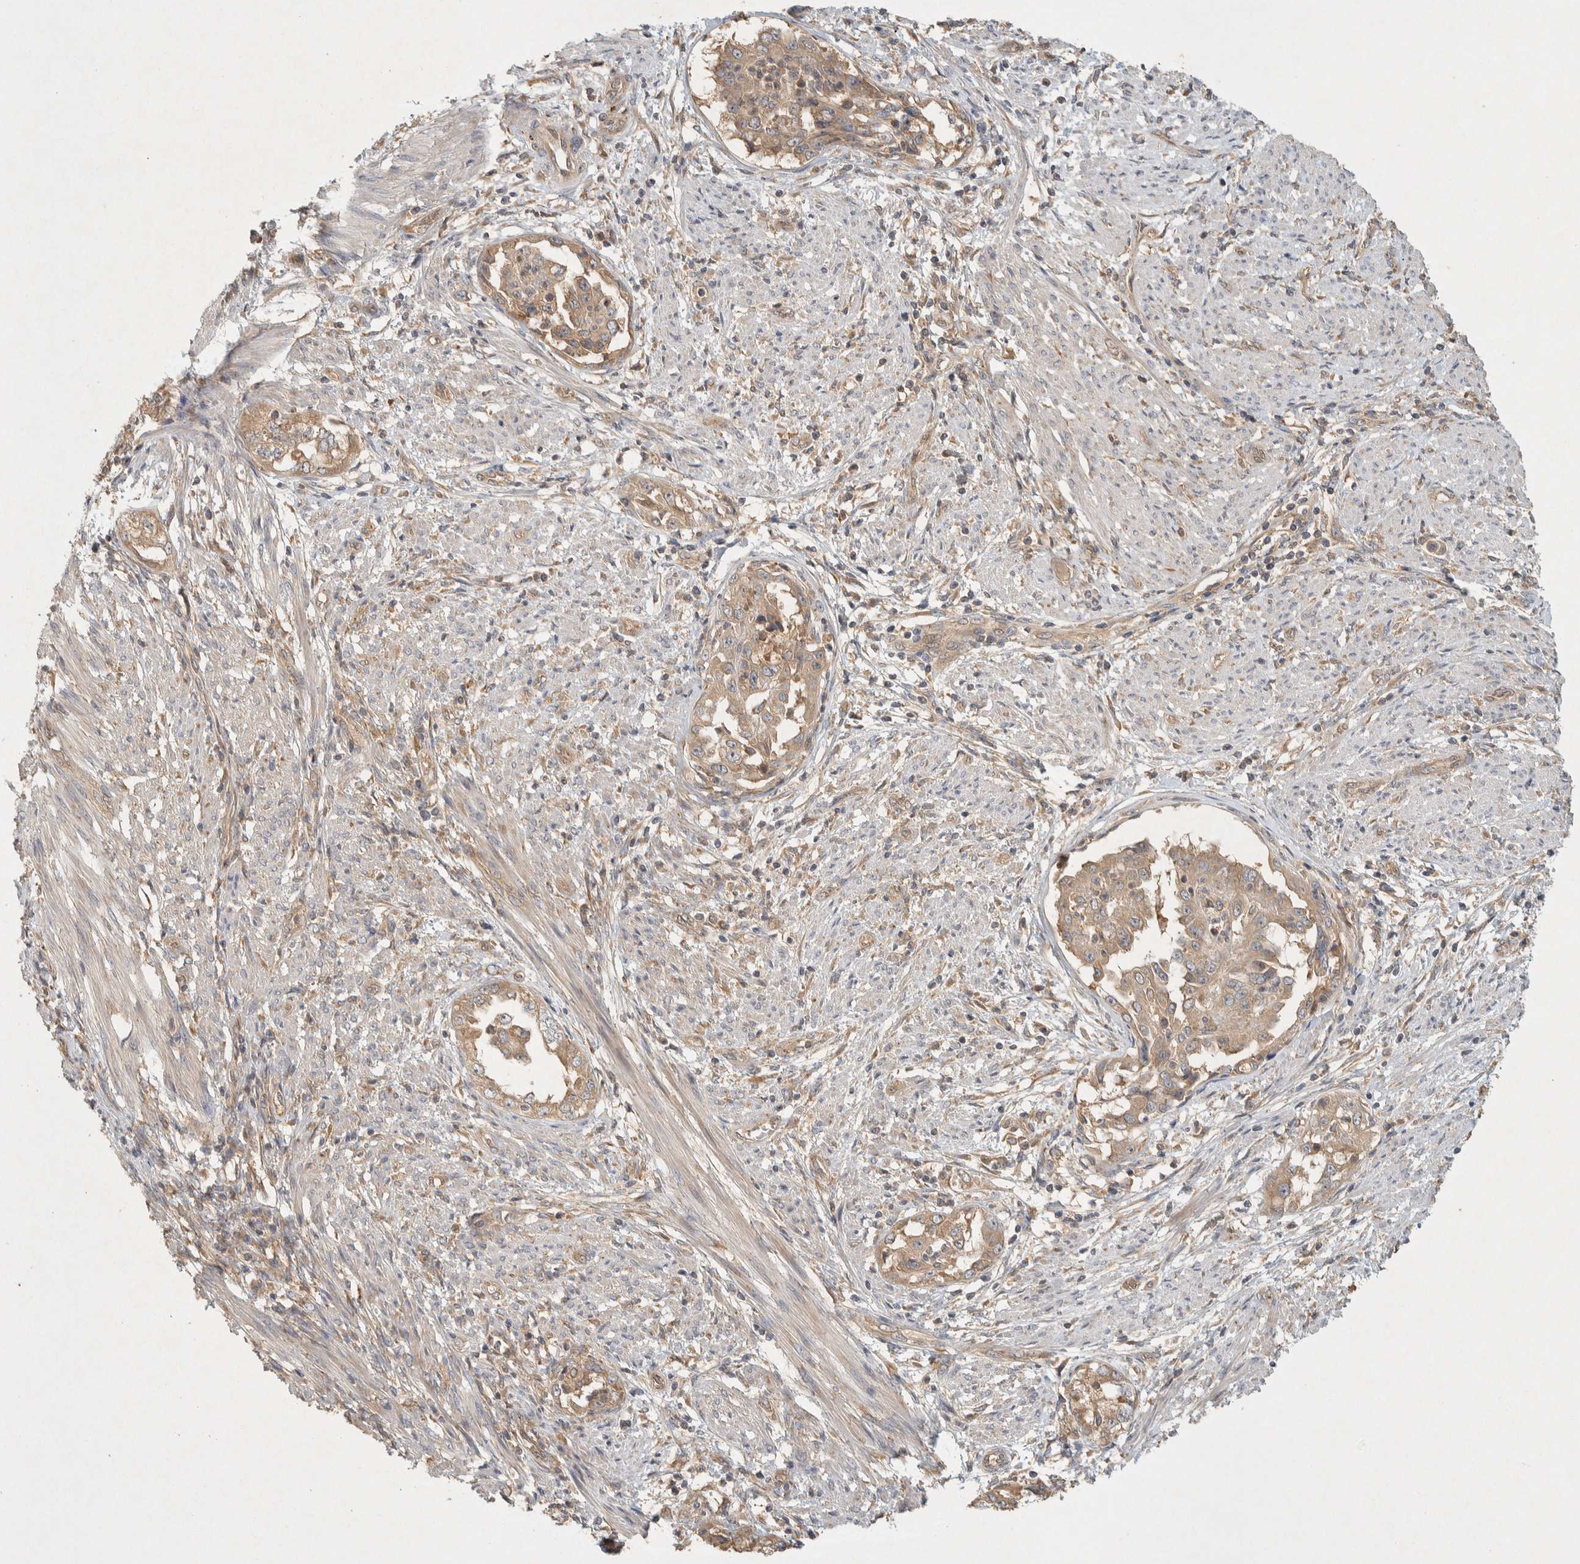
{"staining": {"intensity": "moderate", "quantity": ">75%", "location": "cytoplasmic/membranous"}, "tissue": "endometrial cancer", "cell_type": "Tumor cells", "image_type": "cancer", "snomed": [{"axis": "morphology", "description": "Adenocarcinoma, NOS"}, {"axis": "topography", "description": "Endometrium"}], "caption": "Immunohistochemistry (IHC) (DAB (3,3'-diaminobenzidine)) staining of endometrial cancer displays moderate cytoplasmic/membranous protein staining in about >75% of tumor cells. (DAB IHC, brown staining for protein, blue staining for nuclei).", "gene": "PXK", "patient": {"sex": "female", "age": 85}}